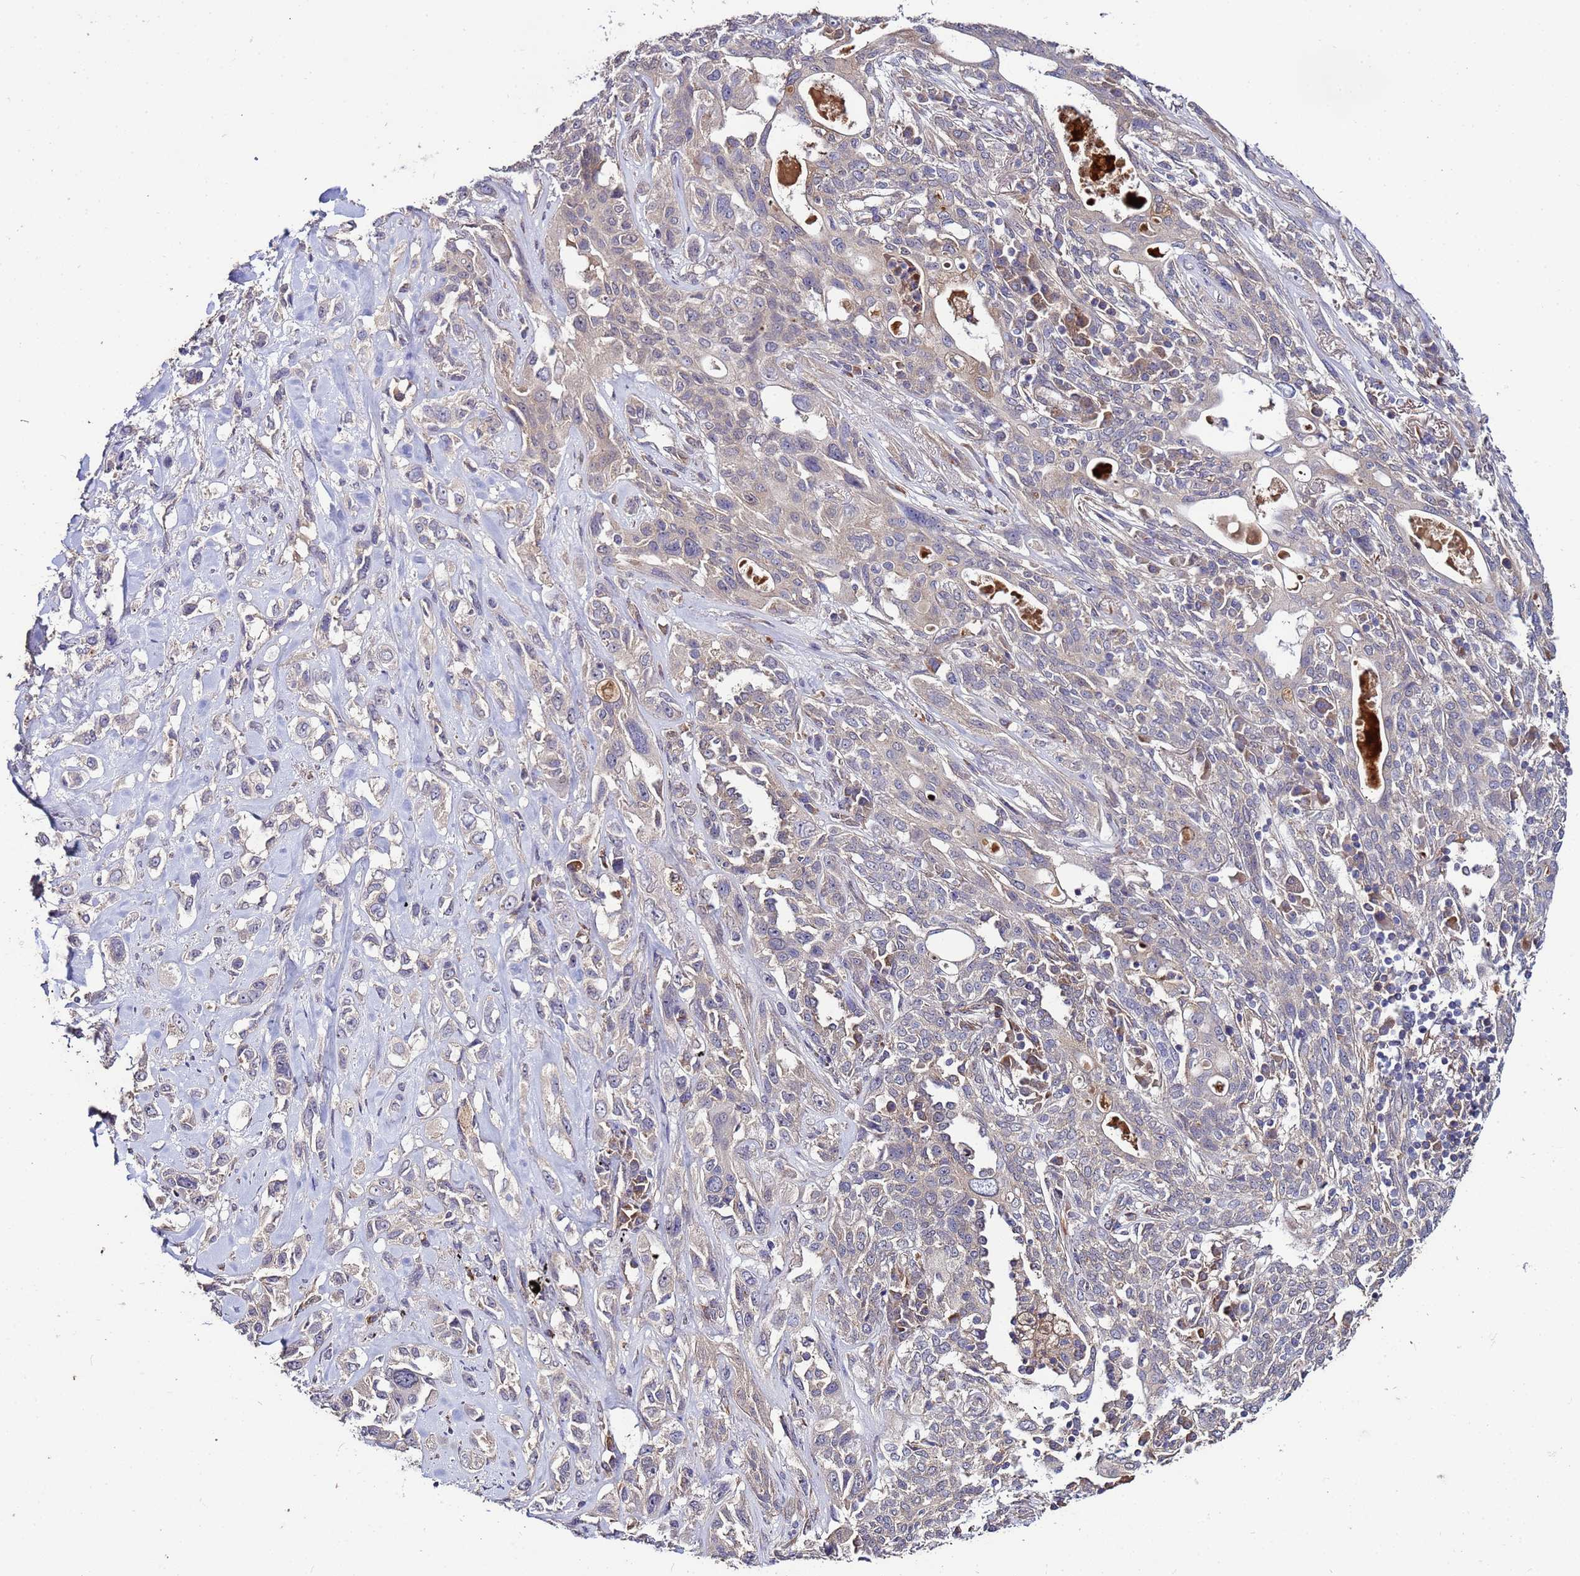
{"staining": {"intensity": "weak", "quantity": "<25%", "location": "cytoplasmic/membranous"}, "tissue": "lung cancer", "cell_type": "Tumor cells", "image_type": "cancer", "snomed": [{"axis": "morphology", "description": "Squamous cell carcinoma, NOS"}, {"axis": "topography", "description": "Lung"}], "caption": "Immunohistochemical staining of lung cancer reveals no significant staining in tumor cells.", "gene": "GSPT2", "patient": {"sex": "female", "age": 70}}